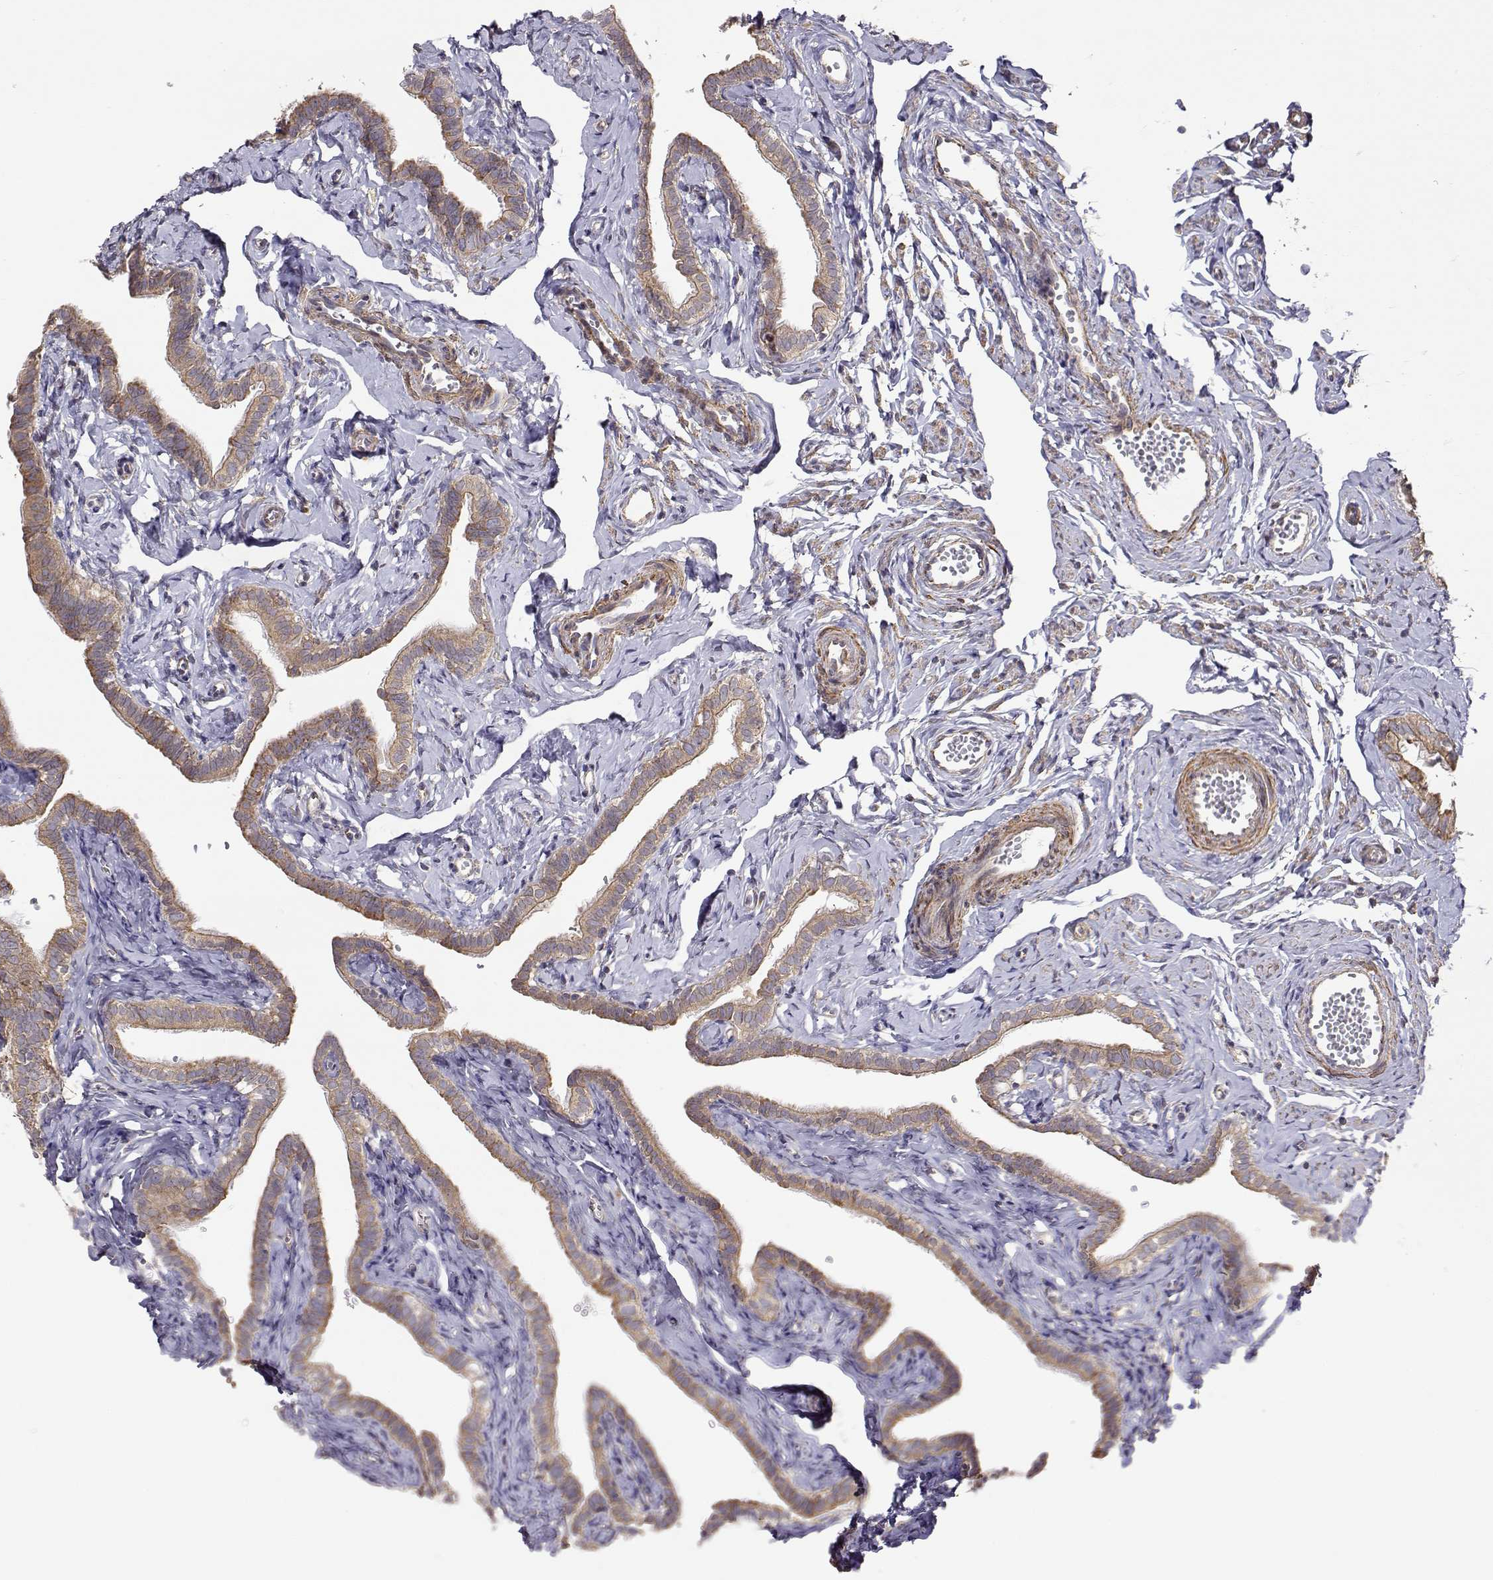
{"staining": {"intensity": "moderate", "quantity": ">75%", "location": "cytoplasmic/membranous"}, "tissue": "fallopian tube", "cell_type": "Glandular cells", "image_type": "normal", "snomed": [{"axis": "morphology", "description": "Normal tissue, NOS"}, {"axis": "topography", "description": "Fallopian tube"}], "caption": "A histopathology image of human fallopian tube stained for a protein shows moderate cytoplasmic/membranous brown staining in glandular cells. The protein is shown in brown color, while the nuclei are stained blue.", "gene": "PAIP1", "patient": {"sex": "female", "age": 41}}